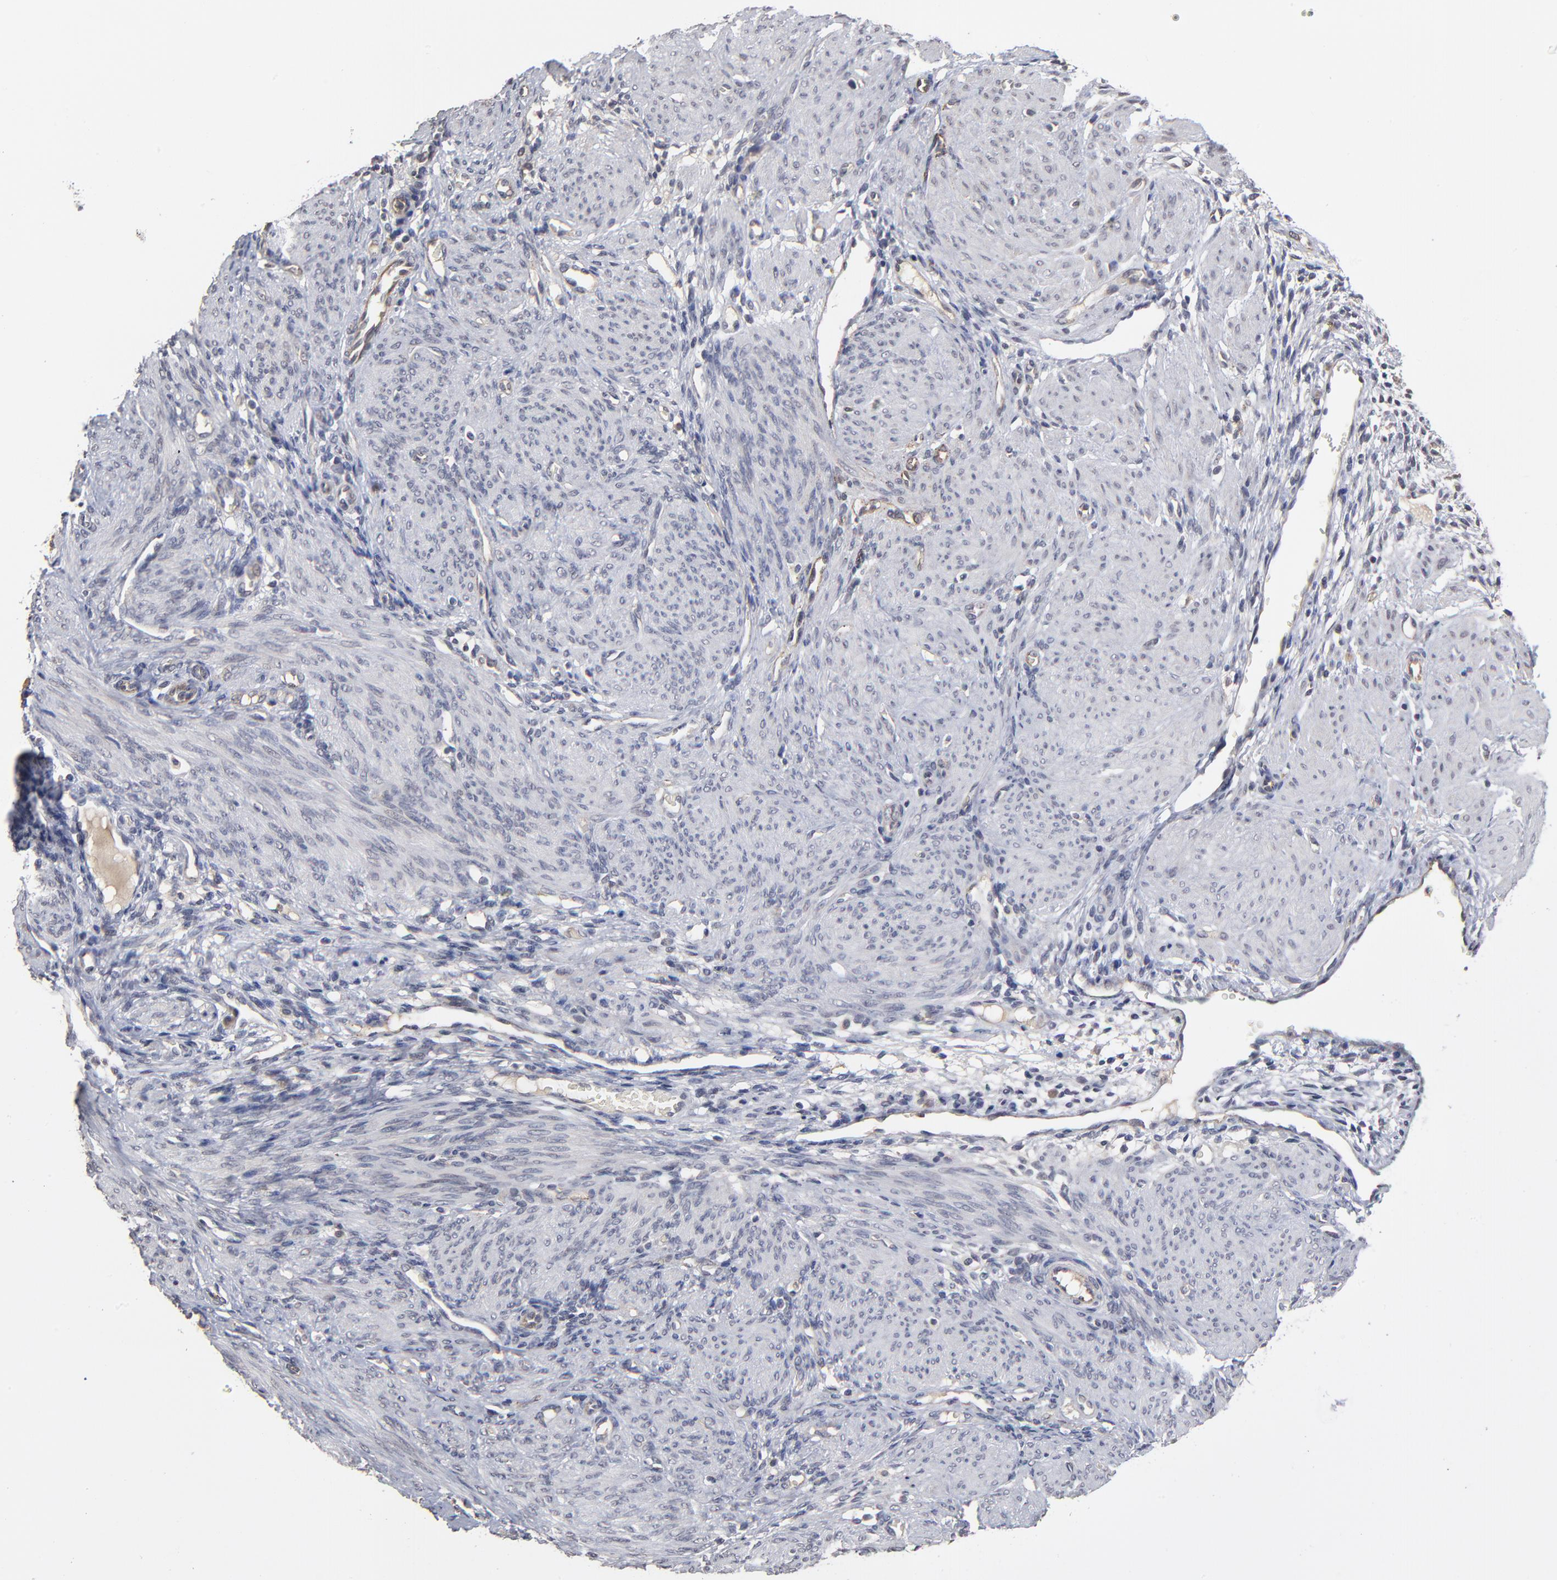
{"staining": {"intensity": "weak", "quantity": "<25%", "location": "cytoplasmic/membranous"}, "tissue": "endometrium", "cell_type": "Cells in endometrial stroma", "image_type": "normal", "snomed": [{"axis": "morphology", "description": "Normal tissue, NOS"}, {"axis": "topography", "description": "Endometrium"}], "caption": "Protein analysis of unremarkable endometrium reveals no significant staining in cells in endometrial stroma. The staining was performed using DAB (3,3'-diaminobenzidine) to visualize the protein expression in brown, while the nuclei were stained in blue with hematoxylin (Magnification: 20x).", "gene": "ASB8", "patient": {"sex": "female", "age": 72}}